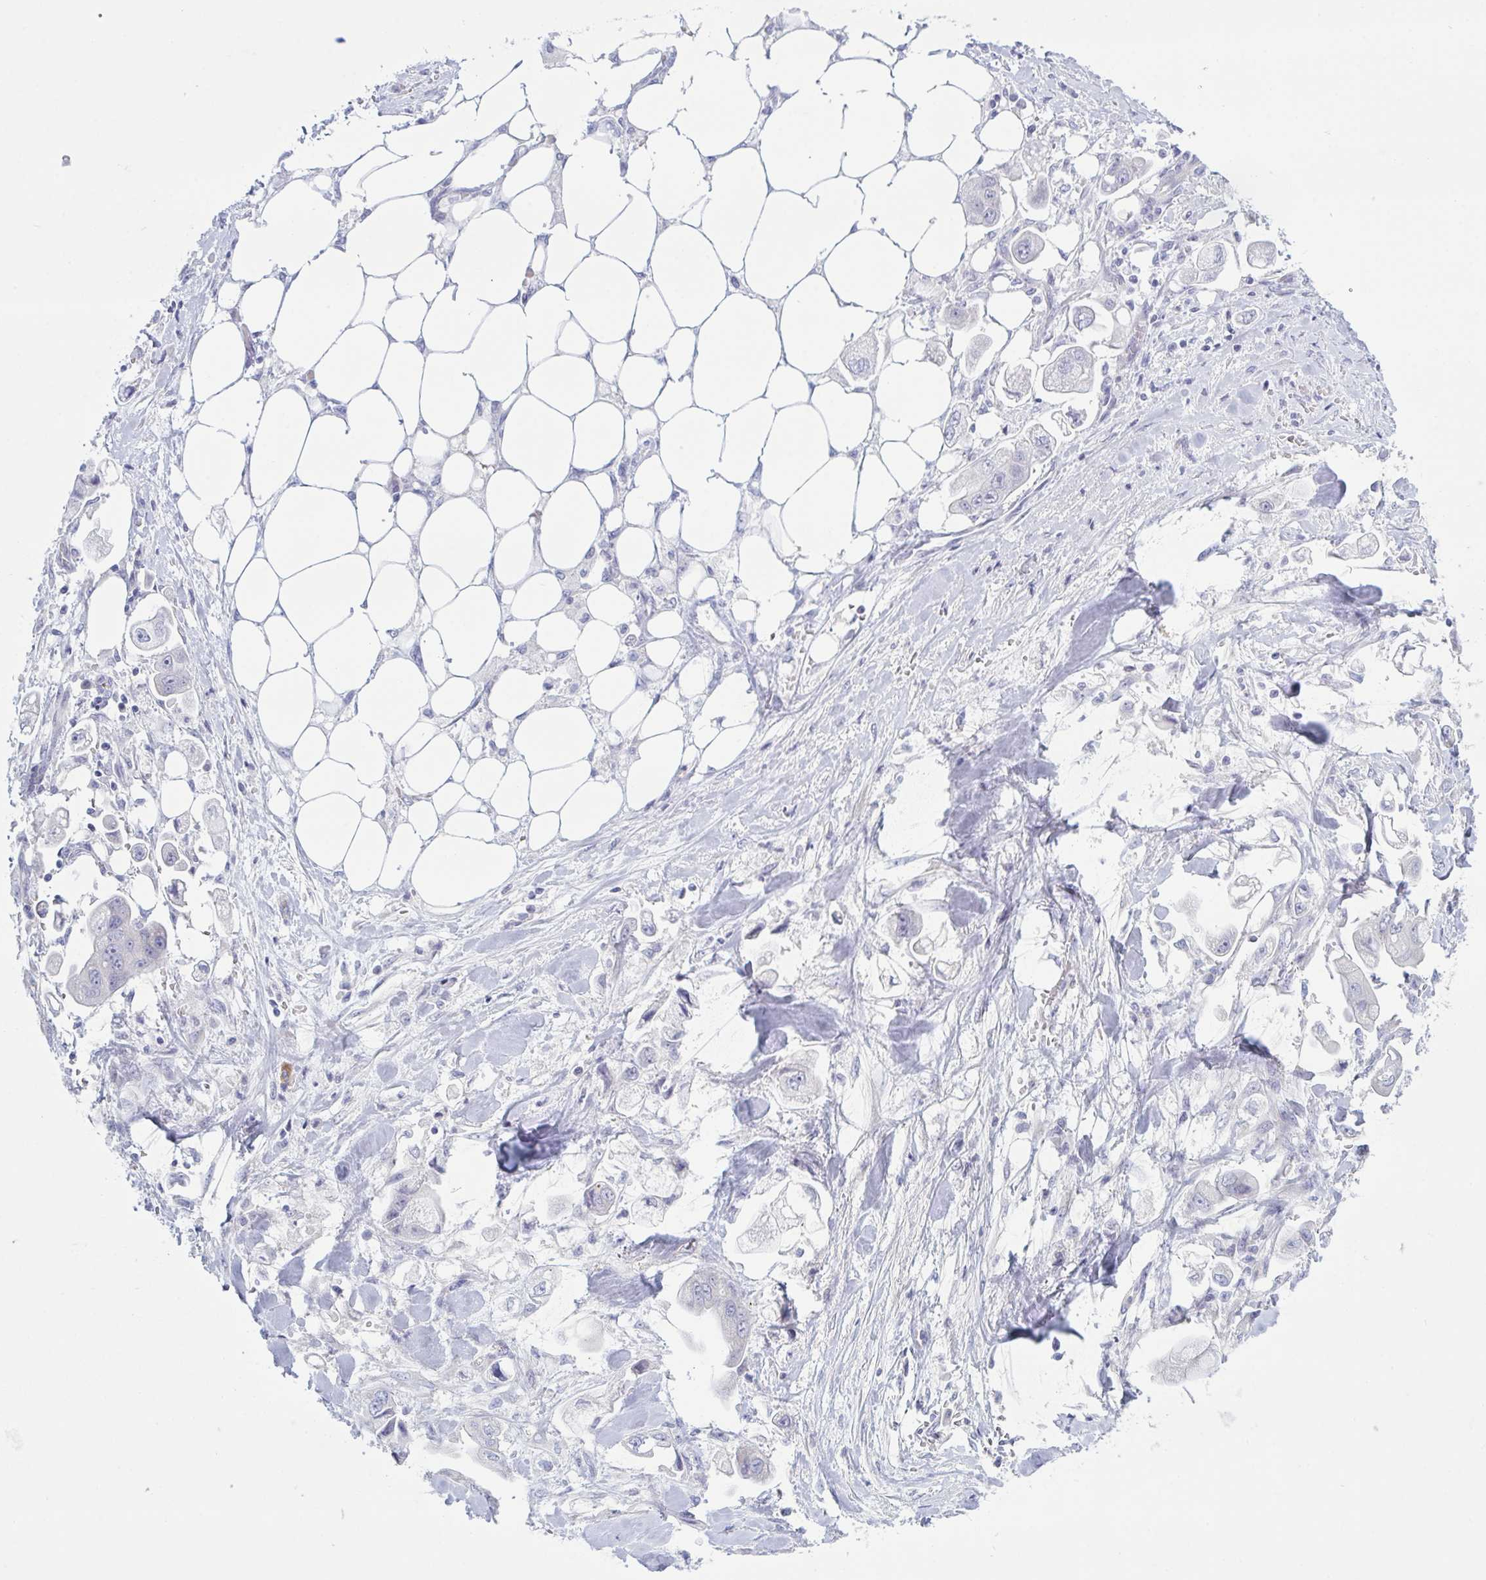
{"staining": {"intensity": "negative", "quantity": "none", "location": "none"}, "tissue": "stomach cancer", "cell_type": "Tumor cells", "image_type": "cancer", "snomed": [{"axis": "morphology", "description": "Adenocarcinoma, NOS"}, {"axis": "topography", "description": "Stomach"}], "caption": "There is no significant staining in tumor cells of stomach adenocarcinoma.", "gene": "NAA30", "patient": {"sex": "male", "age": 62}}